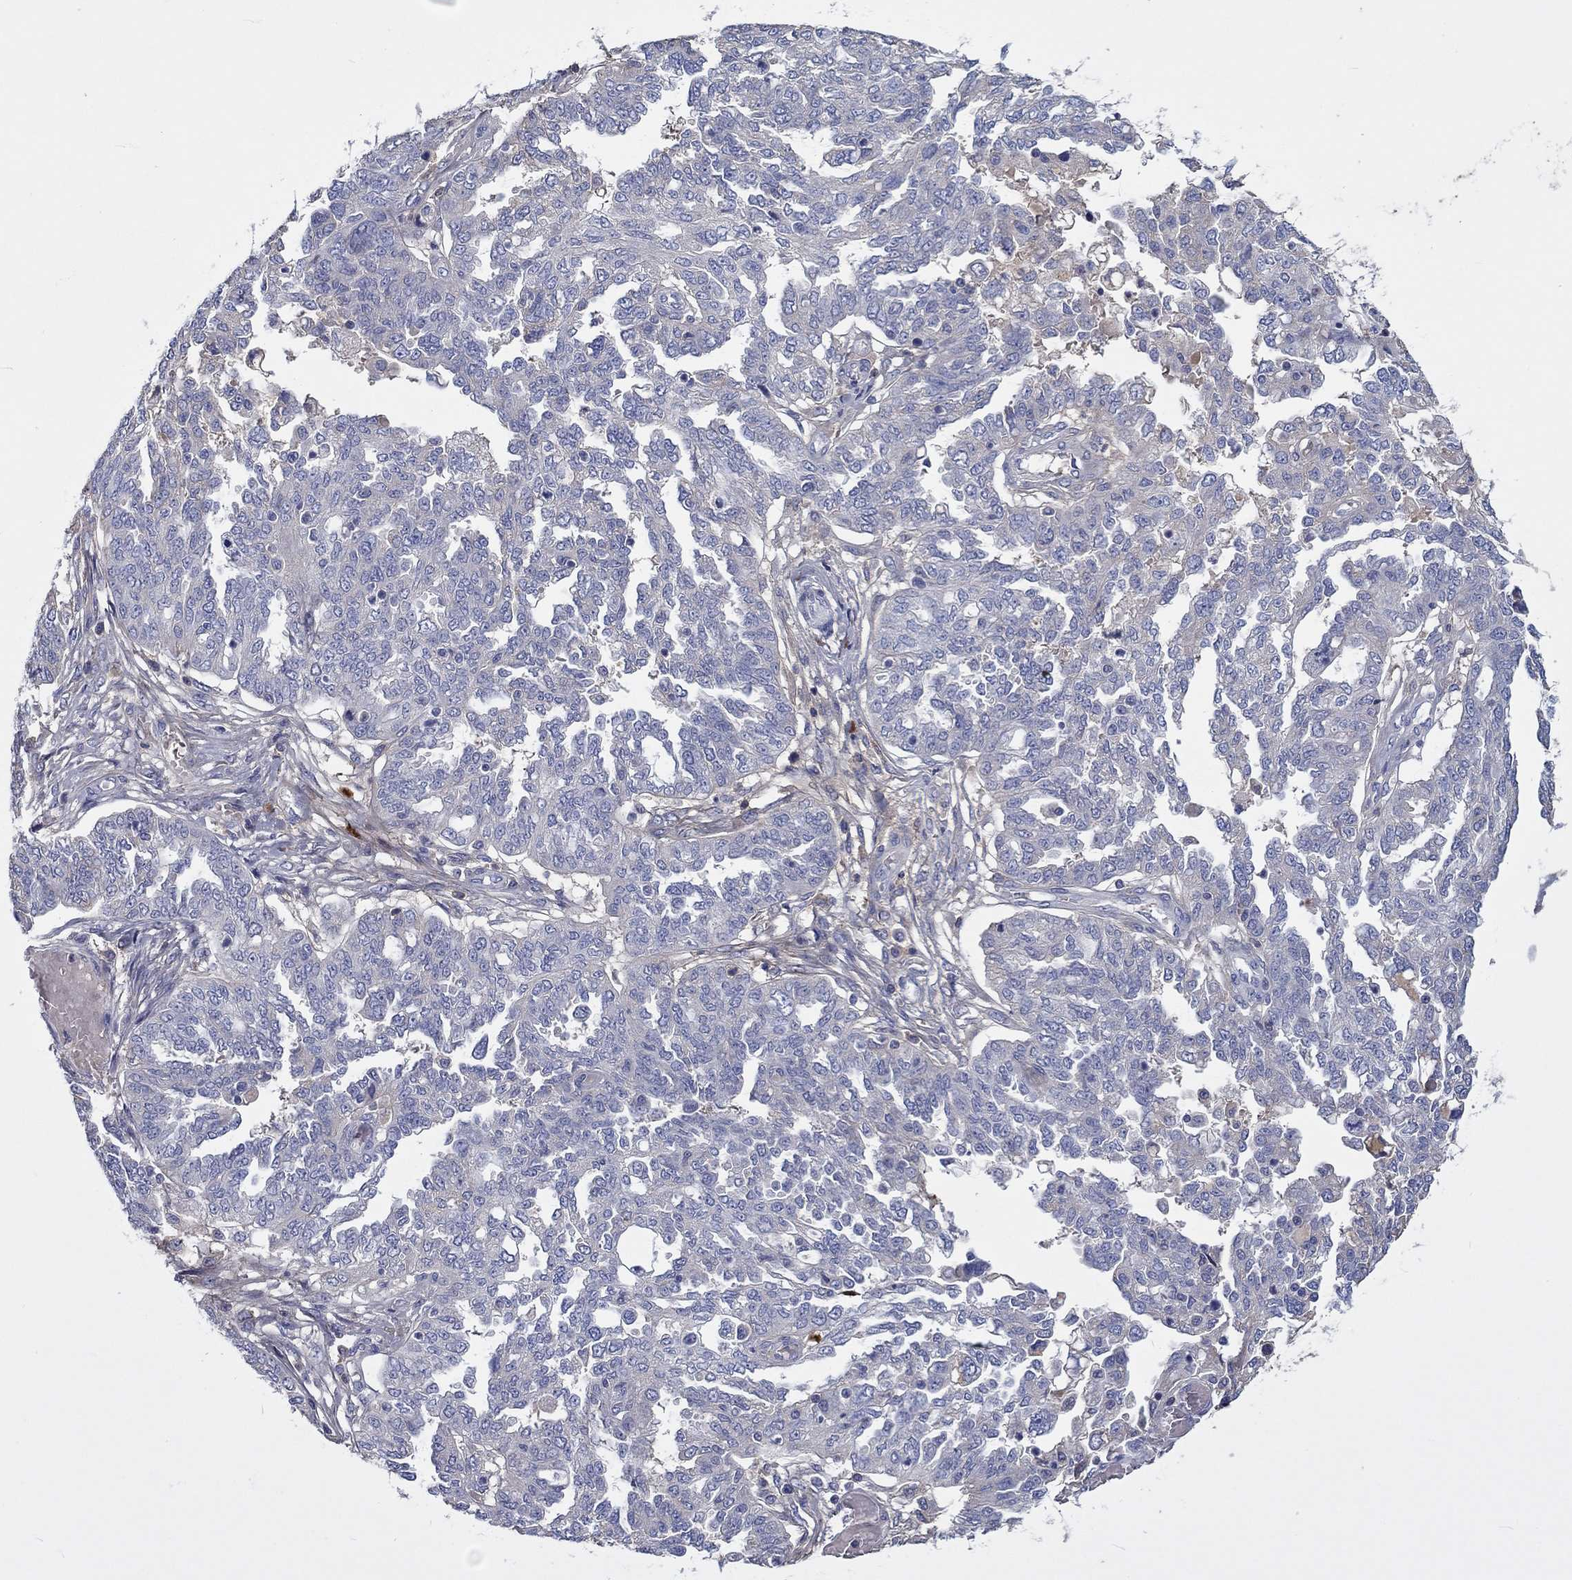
{"staining": {"intensity": "strong", "quantity": "<25%", "location": "cytoplasmic/membranous"}, "tissue": "ovarian cancer", "cell_type": "Tumor cells", "image_type": "cancer", "snomed": [{"axis": "morphology", "description": "Cystadenocarcinoma, serous, NOS"}, {"axis": "topography", "description": "Ovary"}], "caption": "This histopathology image demonstrates immunohistochemistry (IHC) staining of ovarian cancer, with medium strong cytoplasmic/membranous positivity in approximately <25% of tumor cells.", "gene": "TGFBI", "patient": {"sex": "female", "age": 67}}